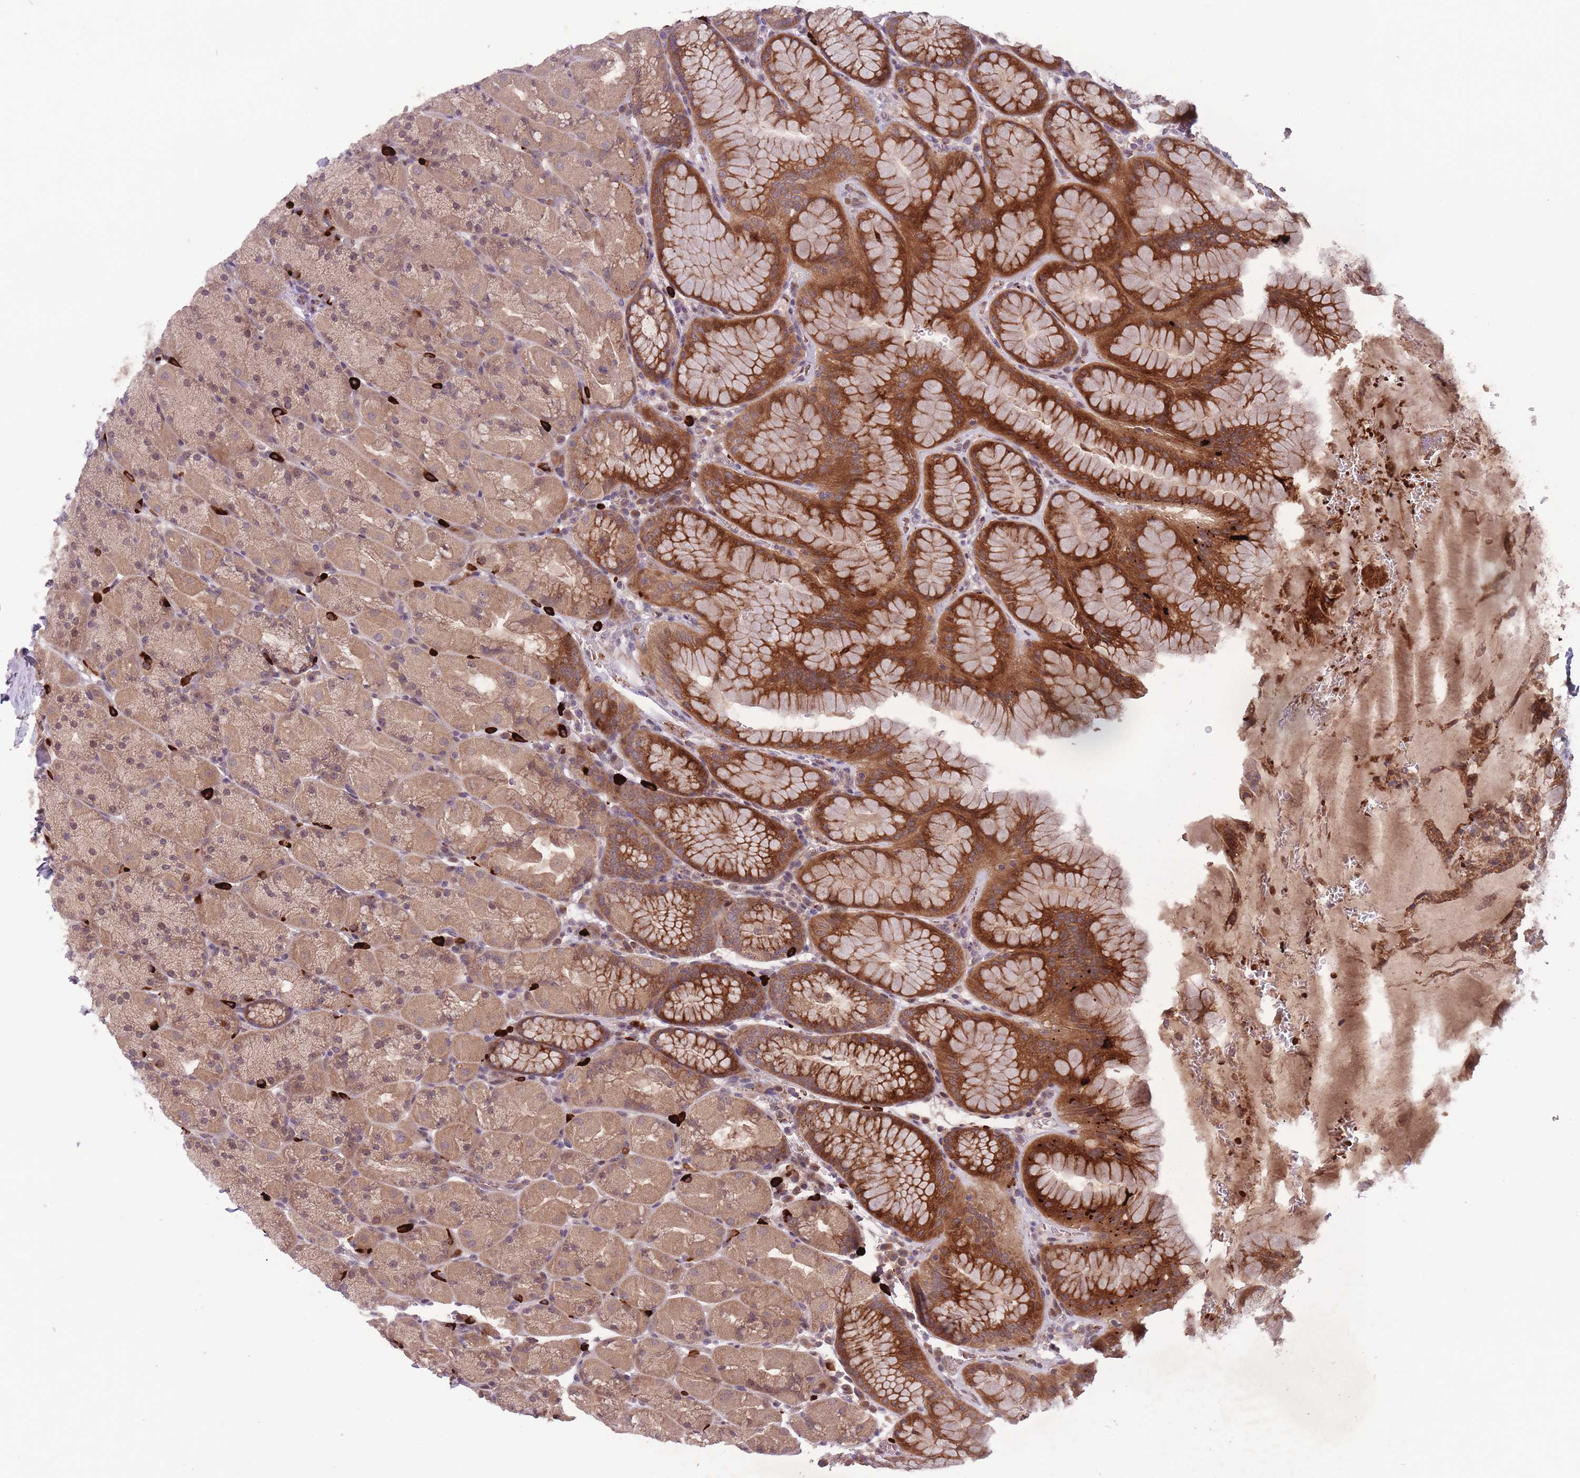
{"staining": {"intensity": "strong", "quantity": "25%-75%", "location": "cytoplasmic/membranous"}, "tissue": "stomach", "cell_type": "Glandular cells", "image_type": "normal", "snomed": [{"axis": "morphology", "description": "Normal tissue, NOS"}, {"axis": "topography", "description": "Stomach, upper"}, {"axis": "topography", "description": "Stomach, lower"}], "caption": "Immunohistochemistry (IHC) histopathology image of unremarkable human stomach stained for a protein (brown), which shows high levels of strong cytoplasmic/membranous positivity in about 25%-75% of glandular cells.", "gene": "SECTM1", "patient": {"sex": "male", "age": 67}}